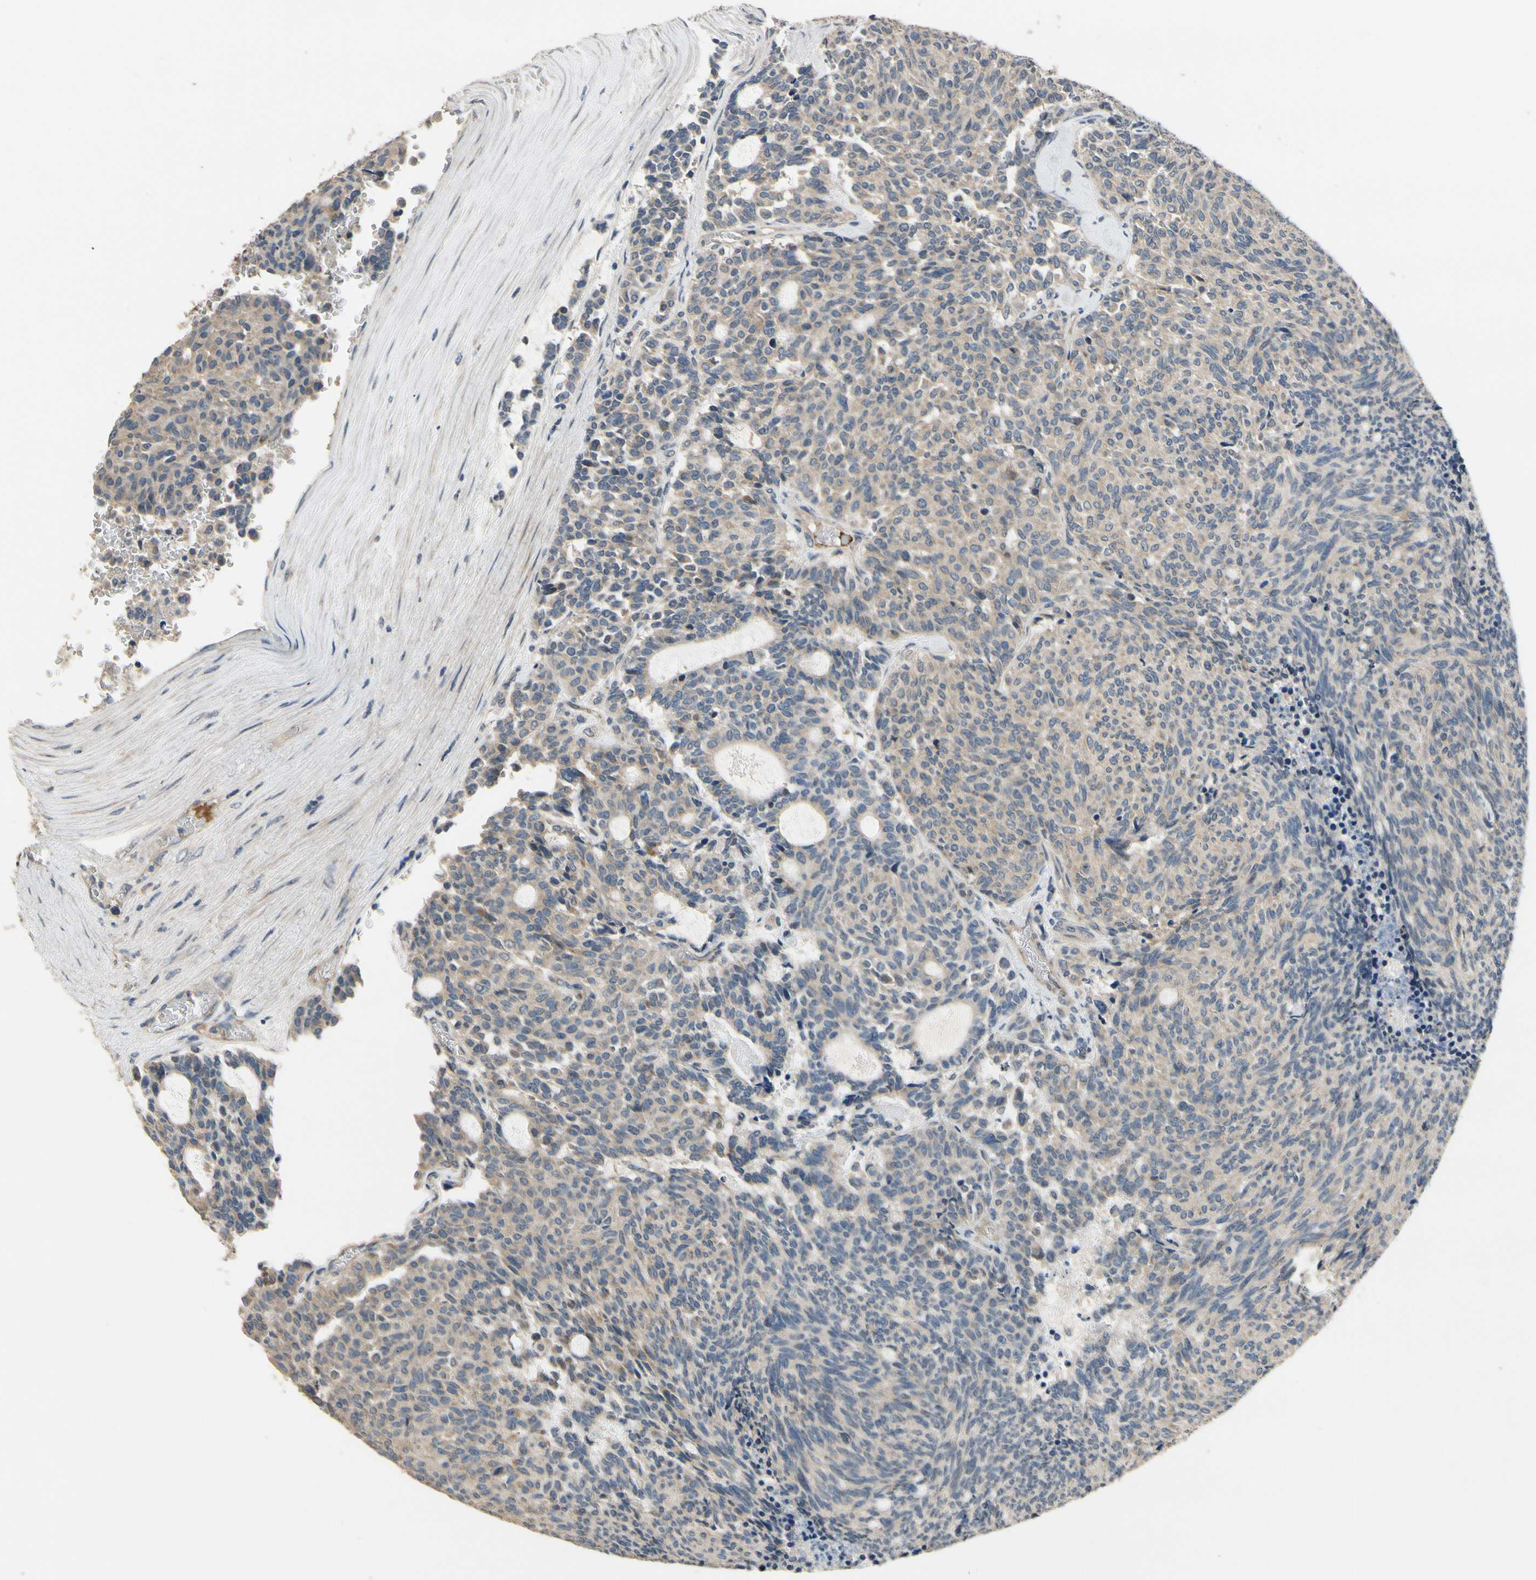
{"staining": {"intensity": "weak", "quantity": "<25%", "location": "cytoplasmic/membranous"}, "tissue": "carcinoid", "cell_type": "Tumor cells", "image_type": "cancer", "snomed": [{"axis": "morphology", "description": "Carcinoid, malignant, NOS"}, {"axis": "topography", "description": "Pancreas"}], "caption": "DAB (3,3'-diaminobenzidine) immunohistochemical staining of human carcinoid exhibits no significant staining in tumor cells.", "gene": "ALKBH3", "patient": {"sex": "female", "age": 54}}